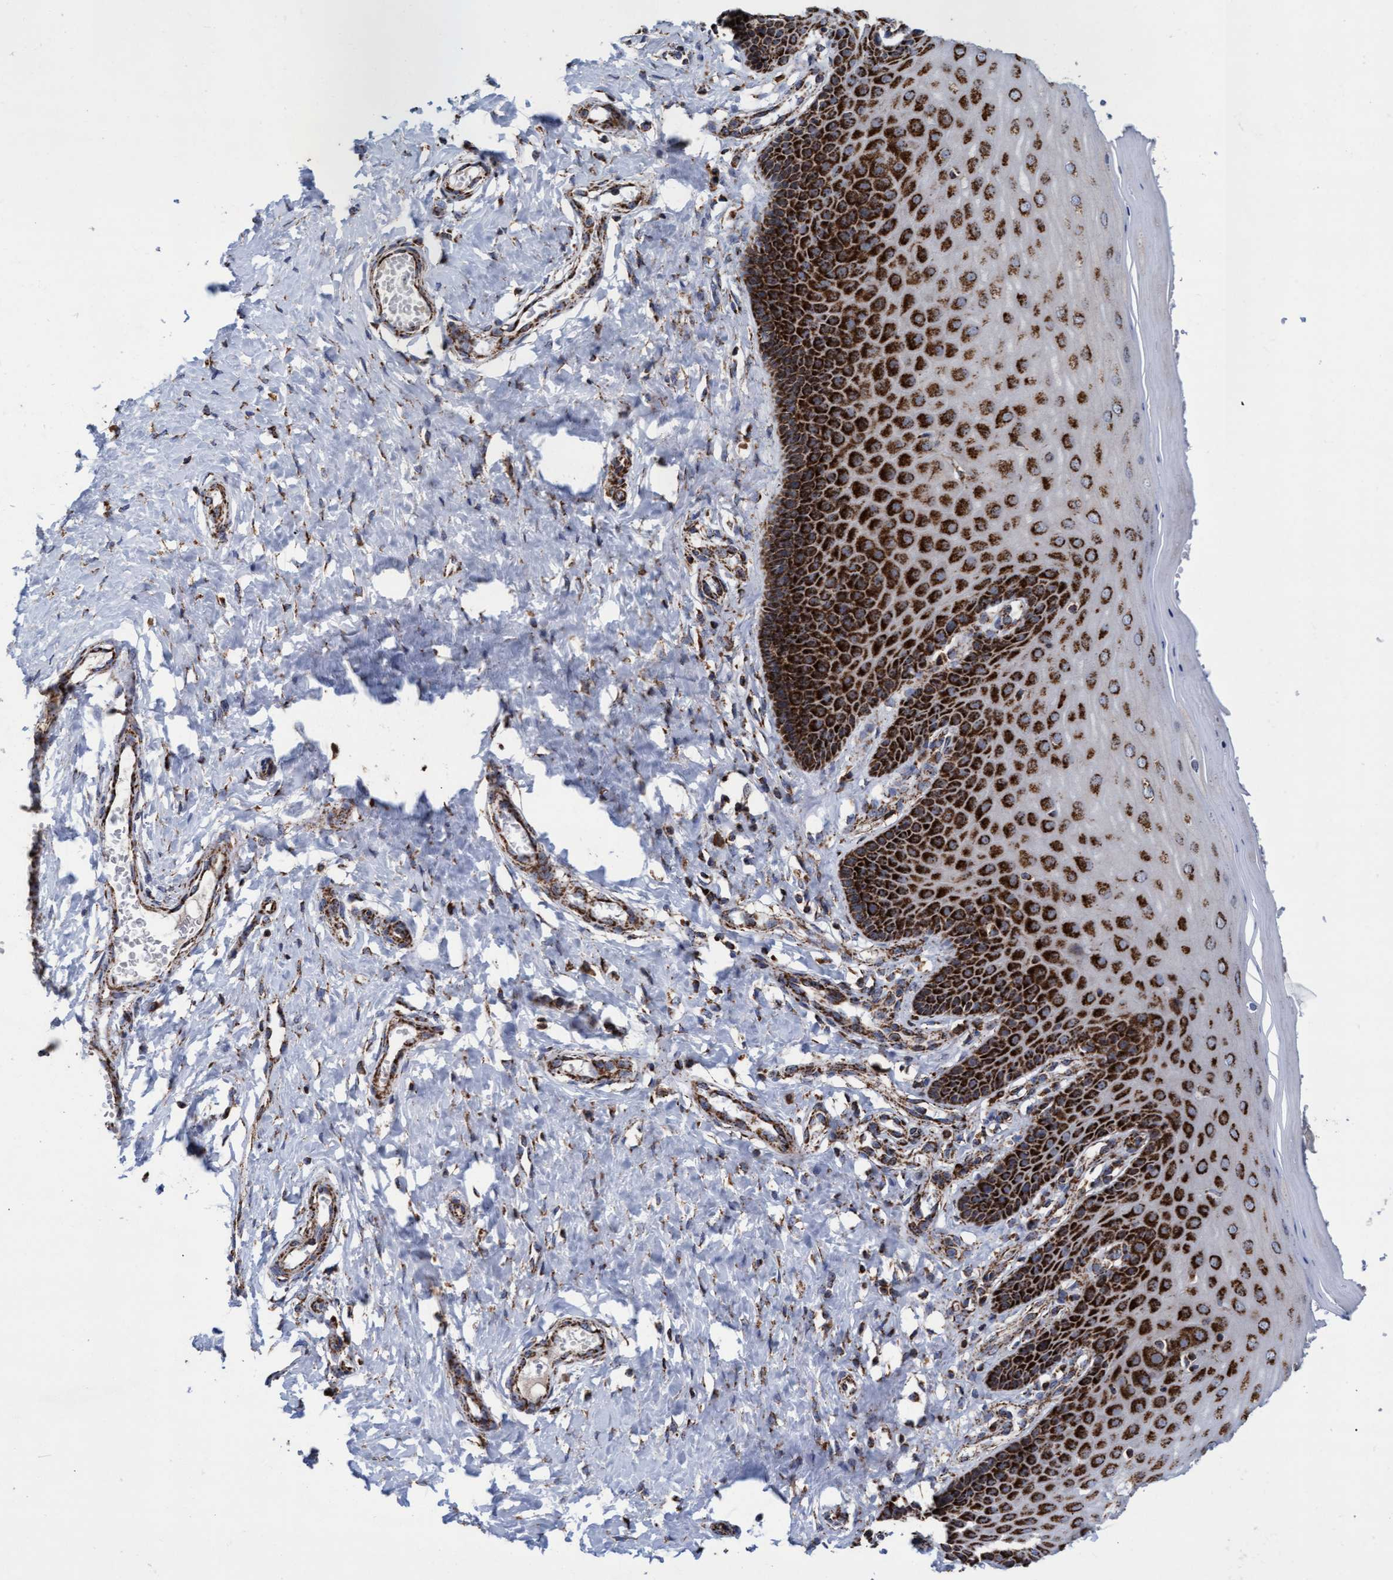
{"staining": {"intensity": "strong", "quantity": ">75%", "location": "cytoplasmic/membranous"}, "tissue": "cervix", "cell_type": "Glandular cells", "image_type": "normal", "snomed": [{"axis": "morphology", "description": "Normal tissue, NOS"}, {"axis": "topography", "description": "Cervix"}], "caption": "Immunohistochemistry histopathology image of normal human cervix stained for a protein (brown), which demonstrates high levels of strong cytoplasmic/membranous expression in approximately >75% of glandular cells.", "gene": "MRPL38", "patient": {"sex": "female", "age": 55}}